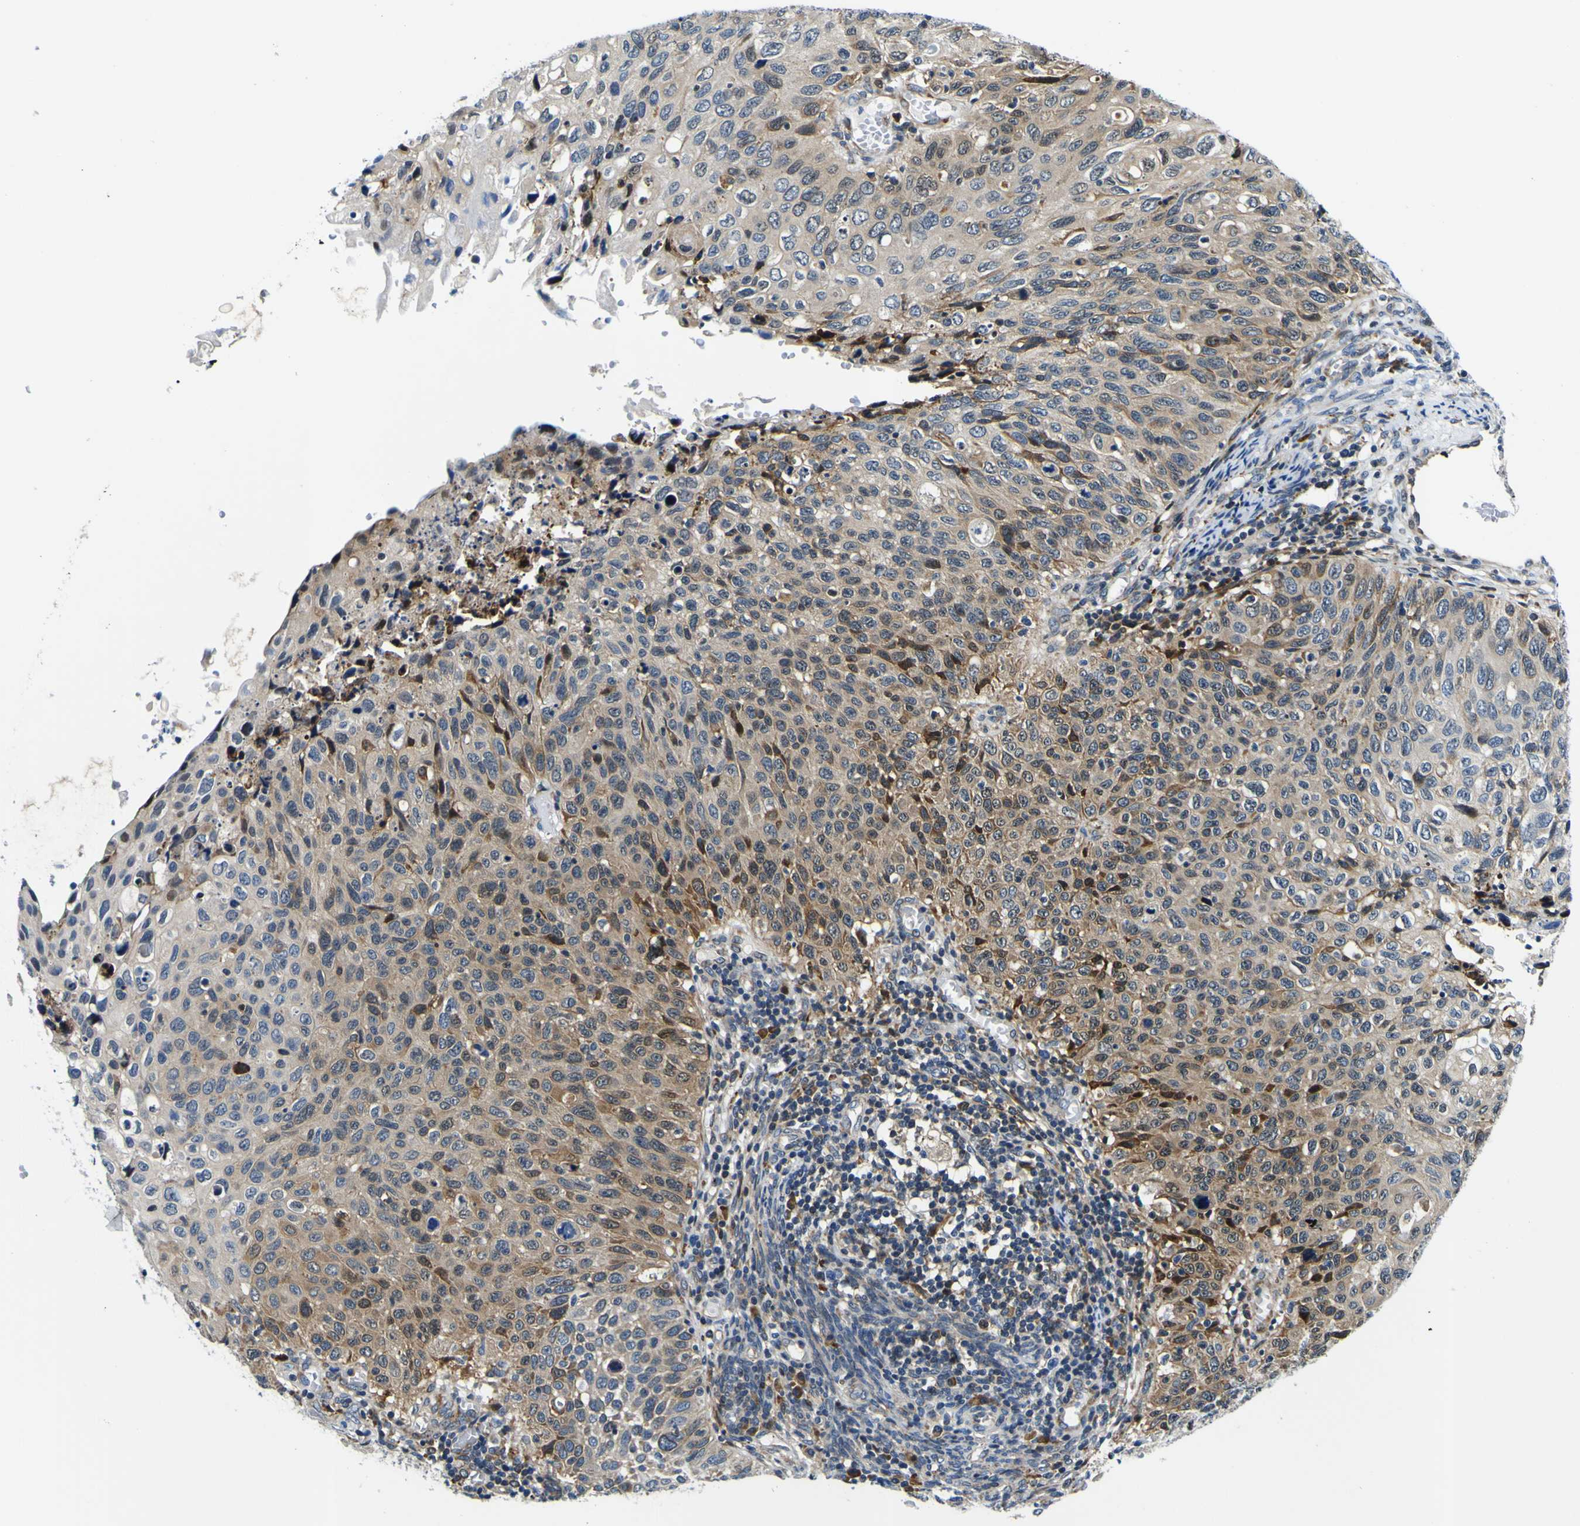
{"staining": {"intensity": "moderate", "quantity": "25%-75%", "location": "cytoplasmic/membranous"}, "tissue": "cervical cancer", "cell_type": "Tumor cells", "image_type": "cancer", "snomed": [{"axis": "morphology", "description": "Squamous cell carcinoma, NOS"}, {"axis": "topography", "description": "Cervix"}], "caption": "Protein staining exhibits moderate cytoplasmic/membranous staining in about 25%-75% of tumor cells in cervical squamous cell carcinoma.", "gene": "NLRP3", "patient": {"sex": "female", "age": 70}}